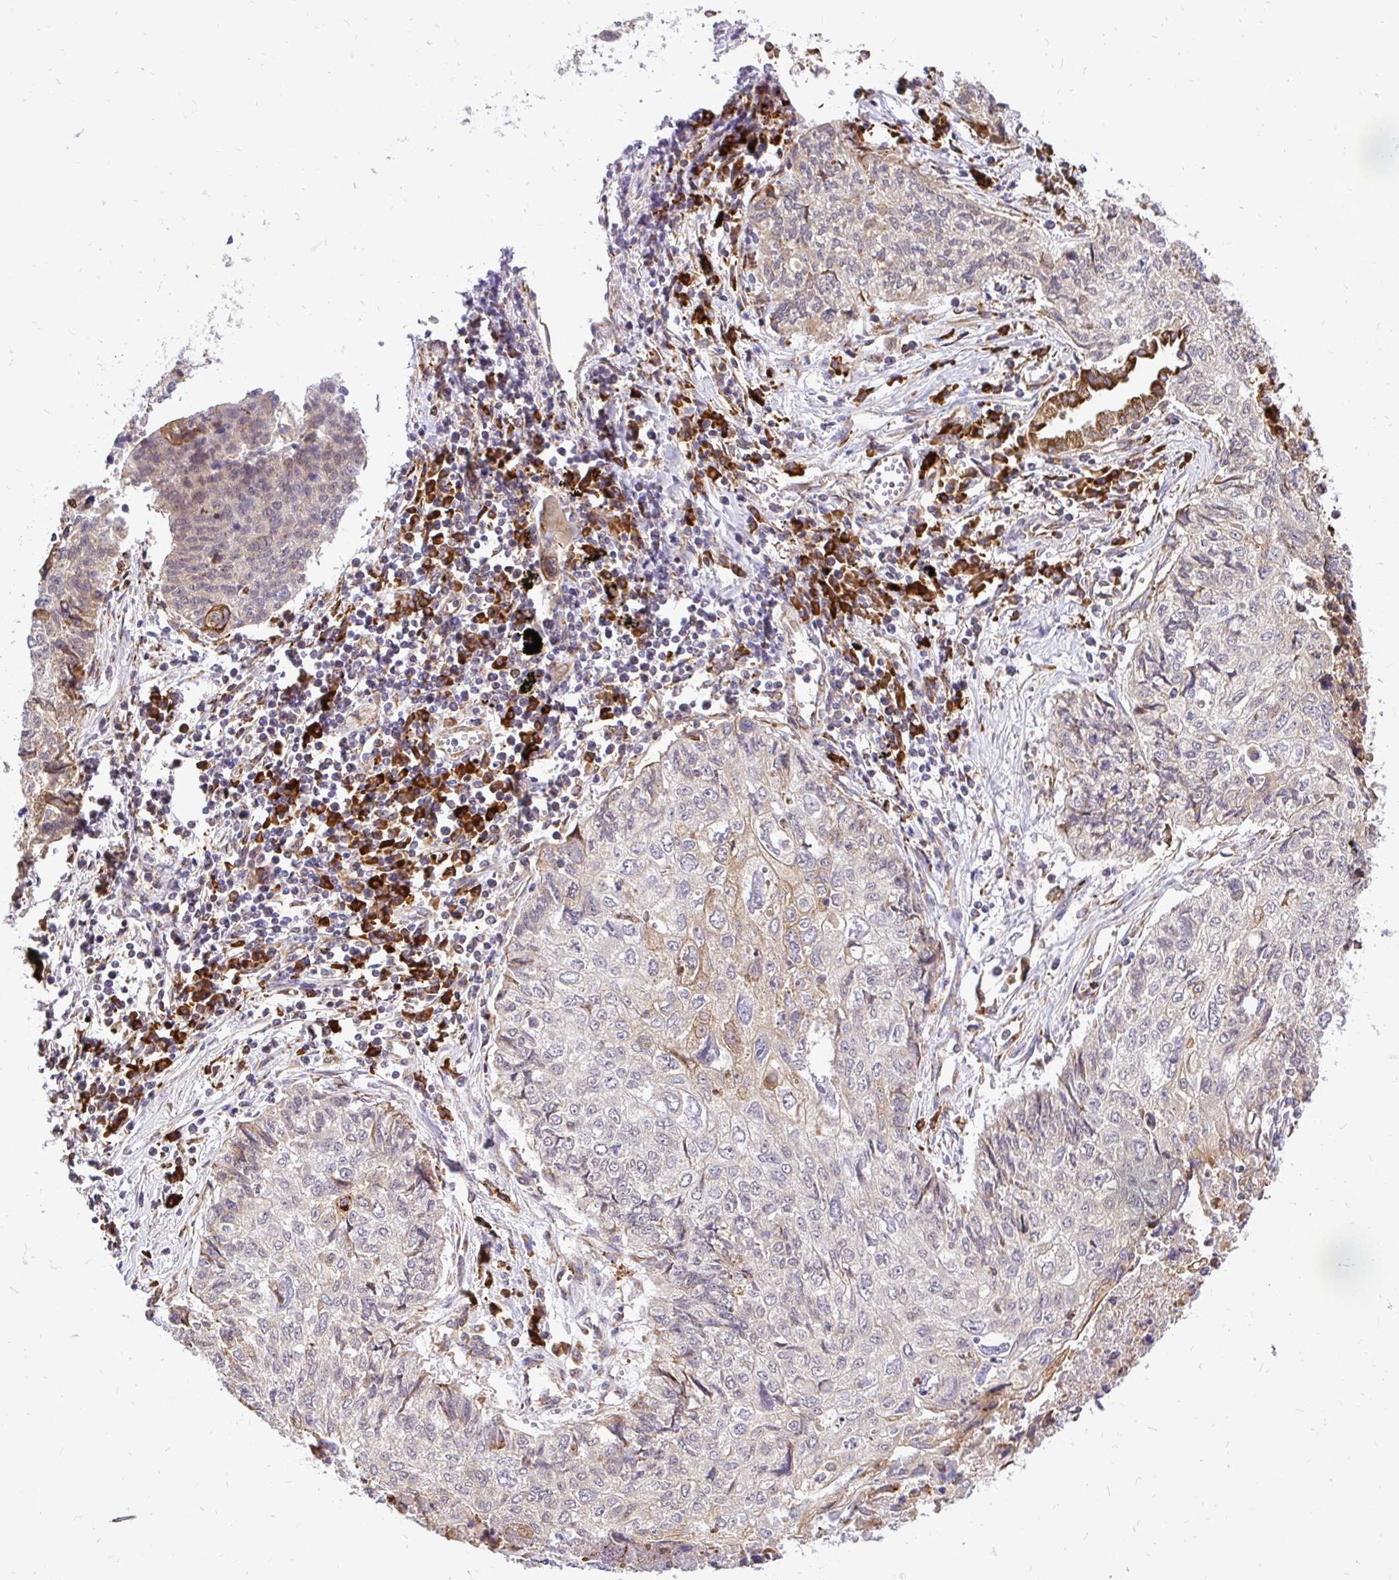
{"staining": {"intensity": "weak", "quantity": "<25%", "location": "cytoplasmic/membranous"}, "tissue": "lung cancer", "cell_type": "Tumor cells", "image_type": "cancer", "snomed": [{"axis": "morphology", "description": "Normal morphology"}, {"axis": "morphology", "description": "Aneuploidy"}, {"axis": "morphology", "description": "Squamous cell carcinoma, NOS"}, {"axis": "topography", "description": "Lymph node"}, {"axis": "topography", "description": "Lung"}], "caption": "An immunohistochemistry histopathology image of lung cancer (squamous cell carcinoma) is shown. There is no staining in tumor cells of lung cancer (squamous cell carcinoma).", "gene": "NAALAD2", "patient": {"sex": "female", "age": 76}}